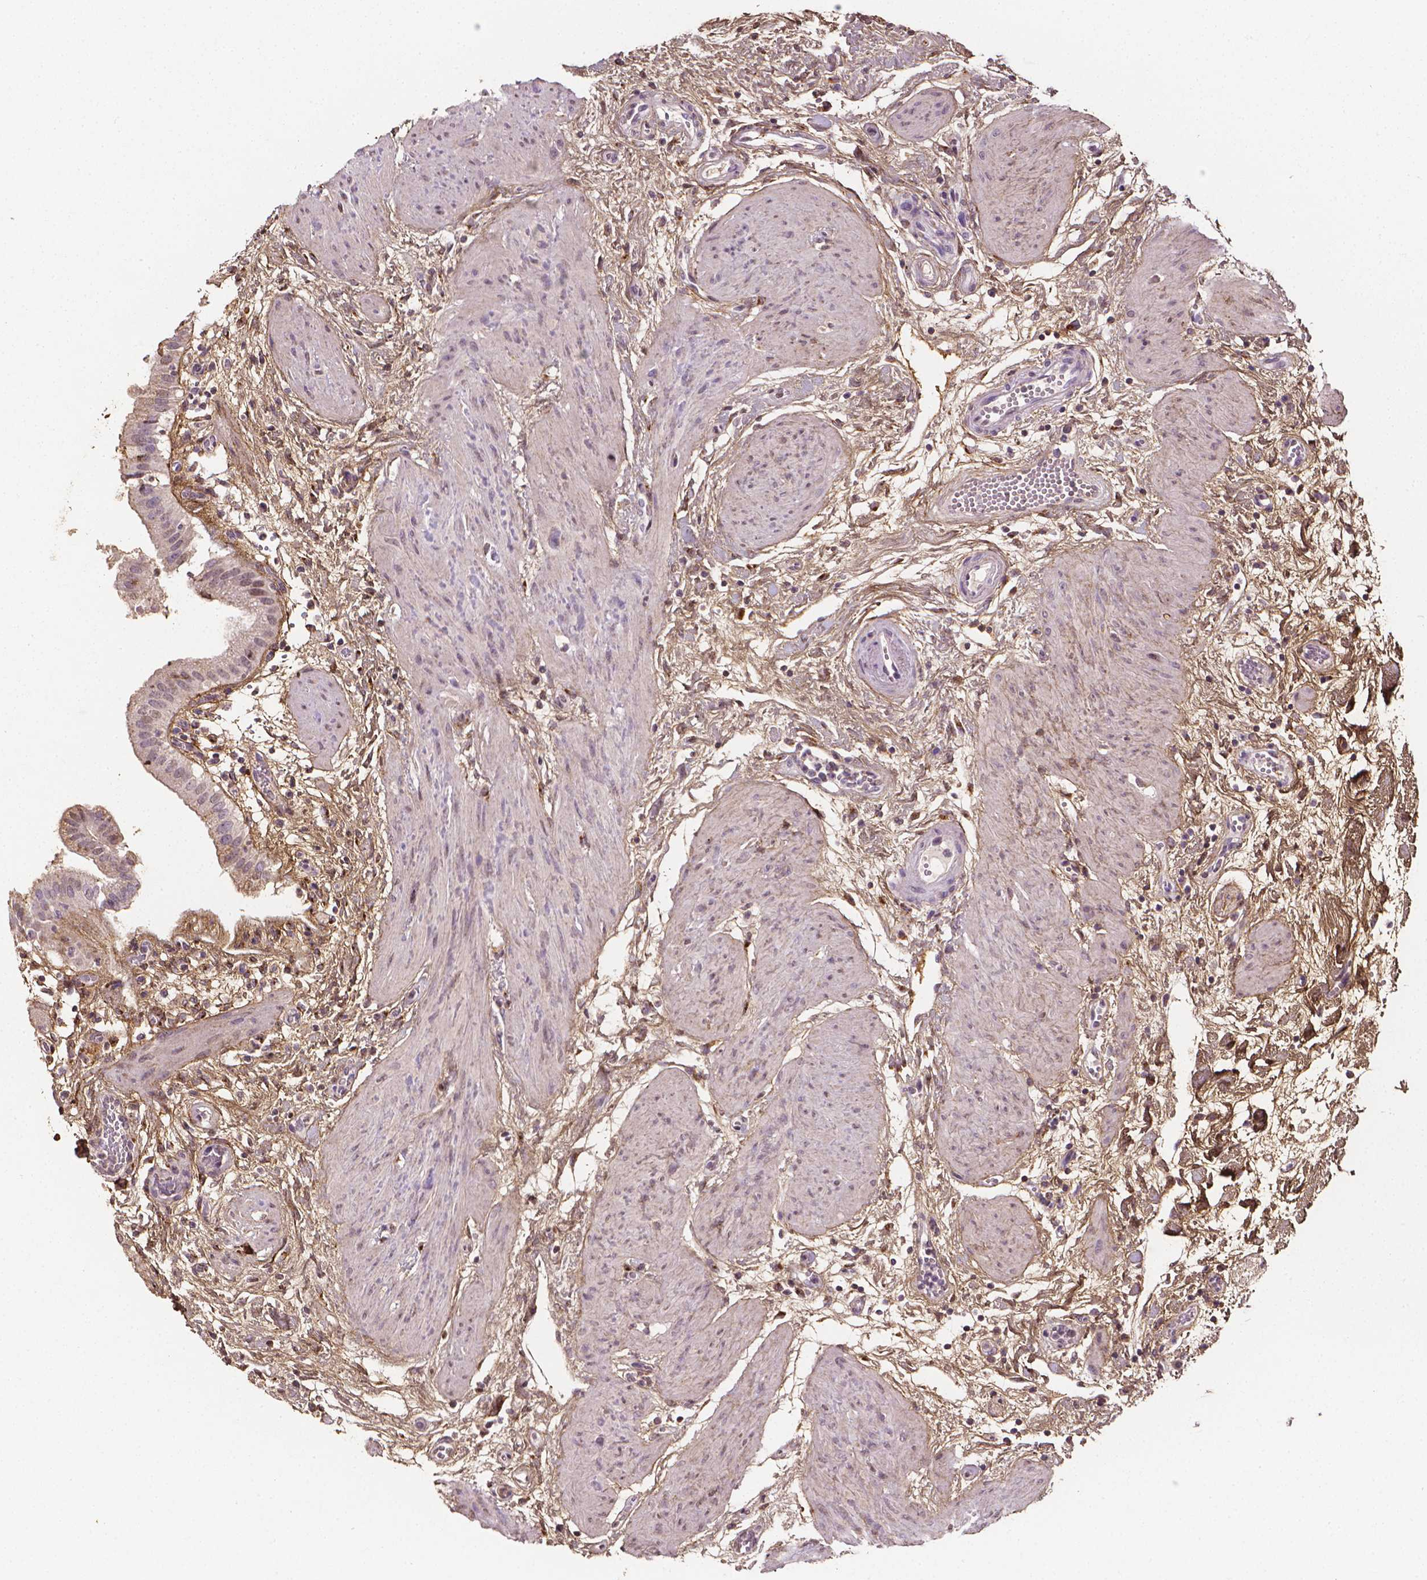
{"staining": {"intensity": "weak", "quantity": "<25%", "location": "cytoplasmic/membranous"}, "tissue": "gallbladder", "cell_type": "Glandular cells", "image_type": "normal", "snomed": [{"axis": "morphology", "description": "Normal tissue, NOS"}, {"axis": "topography", "description": "Gallbladder"}], "caption": "Immunohistochemical staining of benign human gallbladder reveals no significant staining in glandular cells. The staining is performed using DAB (3,3'-diaminobenzidine) brown chromogen with nuclei counter-stained in using hematoxylin.", "gene": "DCN", "patient": {"sex": "female", "age": 65}}